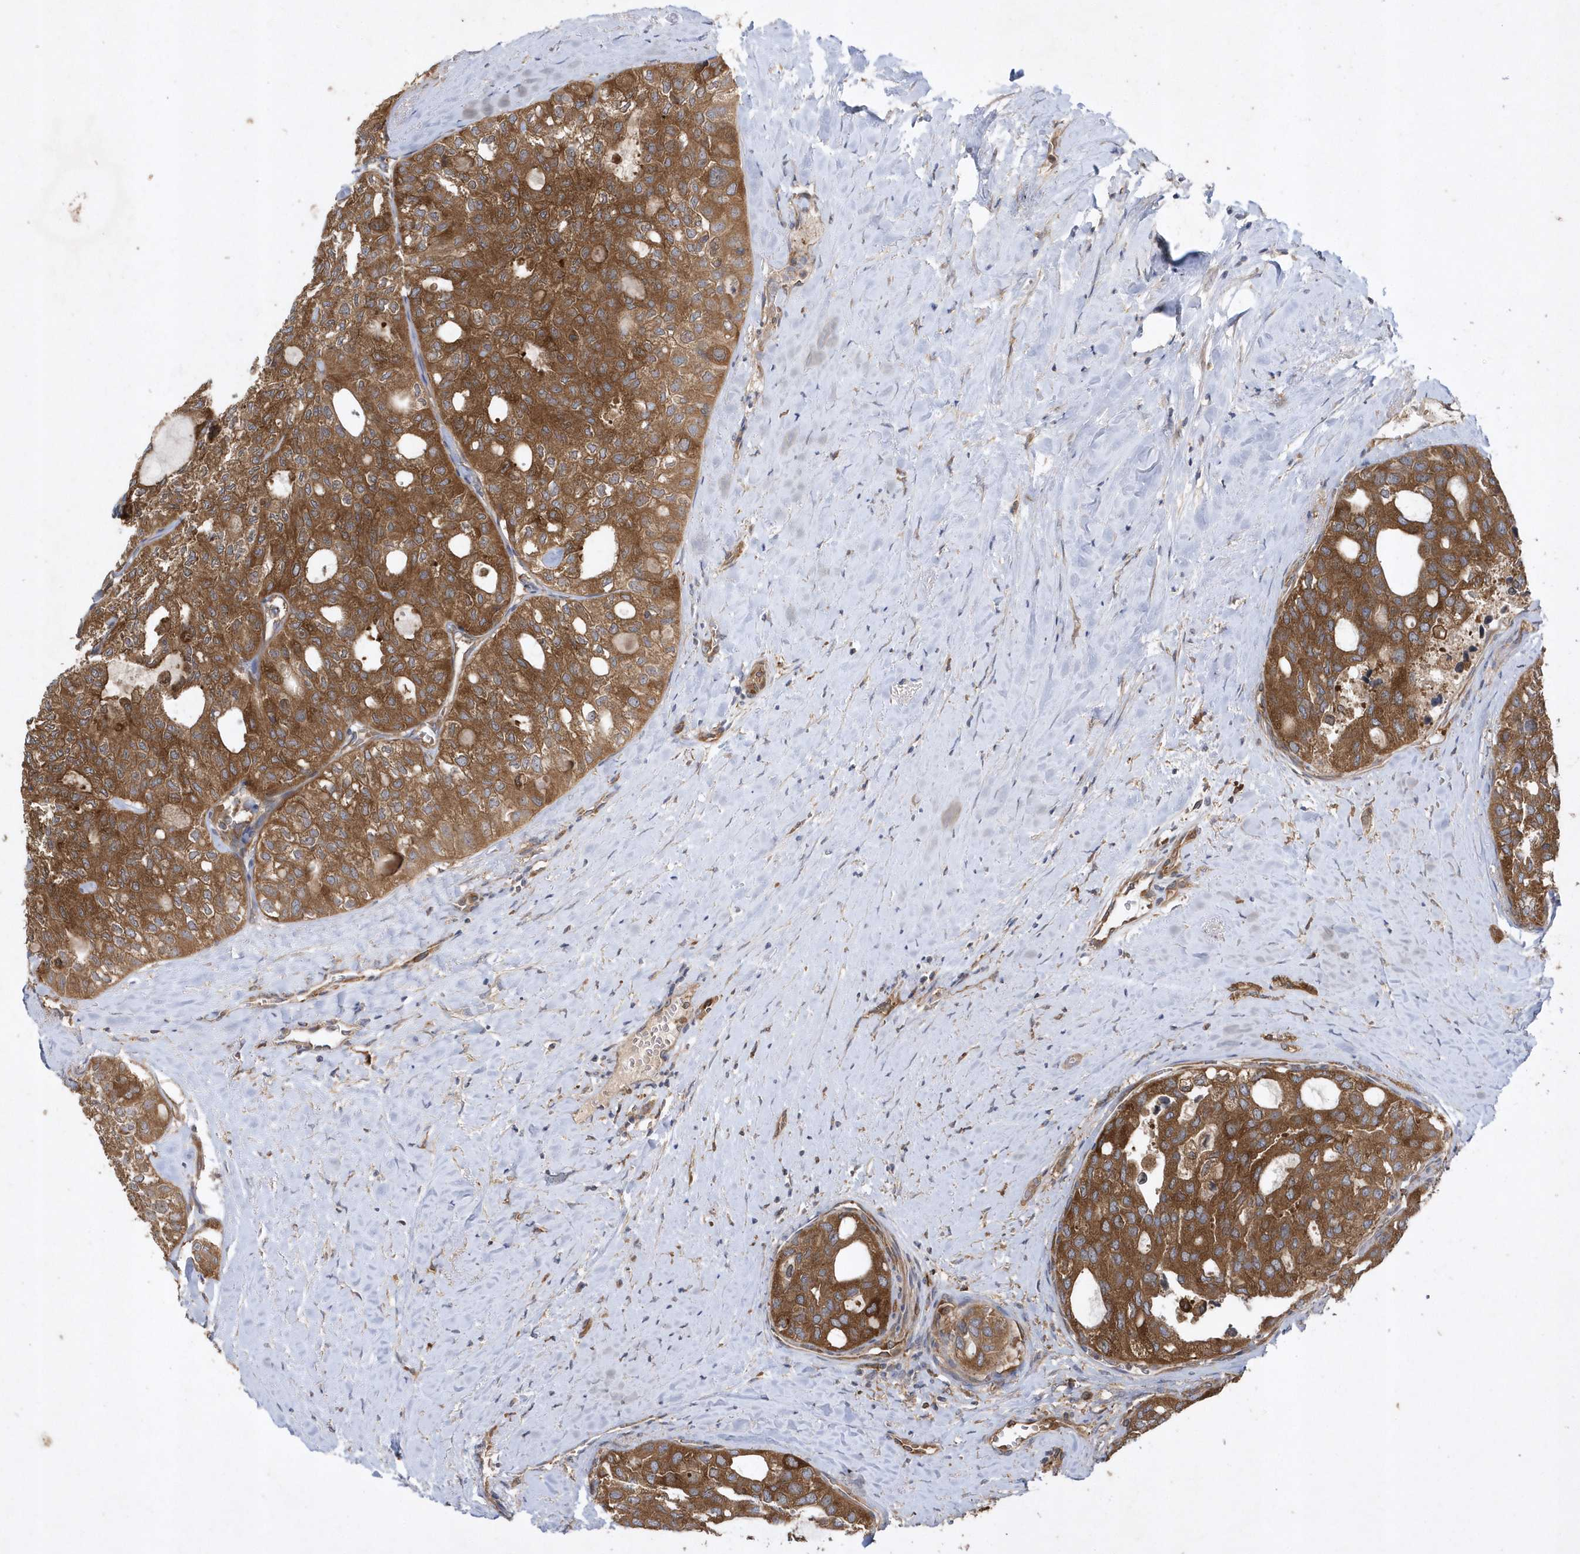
{"staining": {"intensity": "moderate", "quantity": ">75%", "location": "cytoplasmic/membranous"}, "tissue": "thyroid cancer", "cell_type": "Tumor cells", "image_type": "cancer", "snomed": [{"axis": "morphology", "description": "Follicular adenoma carcinoma, NOS"}, {"axis": "topography", "description": "Thyroid gland"}], "caption": "Follicular adenoma carcinoma (thyroid) stained with DAB (3,3'-diaminobenzidine) immunohistochemistry (IHC) demonstrates medium levels of moderate cytoplasmic/membranous positivity in approximately >75% of tumor cells.", "gene": "PAICS", "patient": {"sex": "male", "age": 75}}